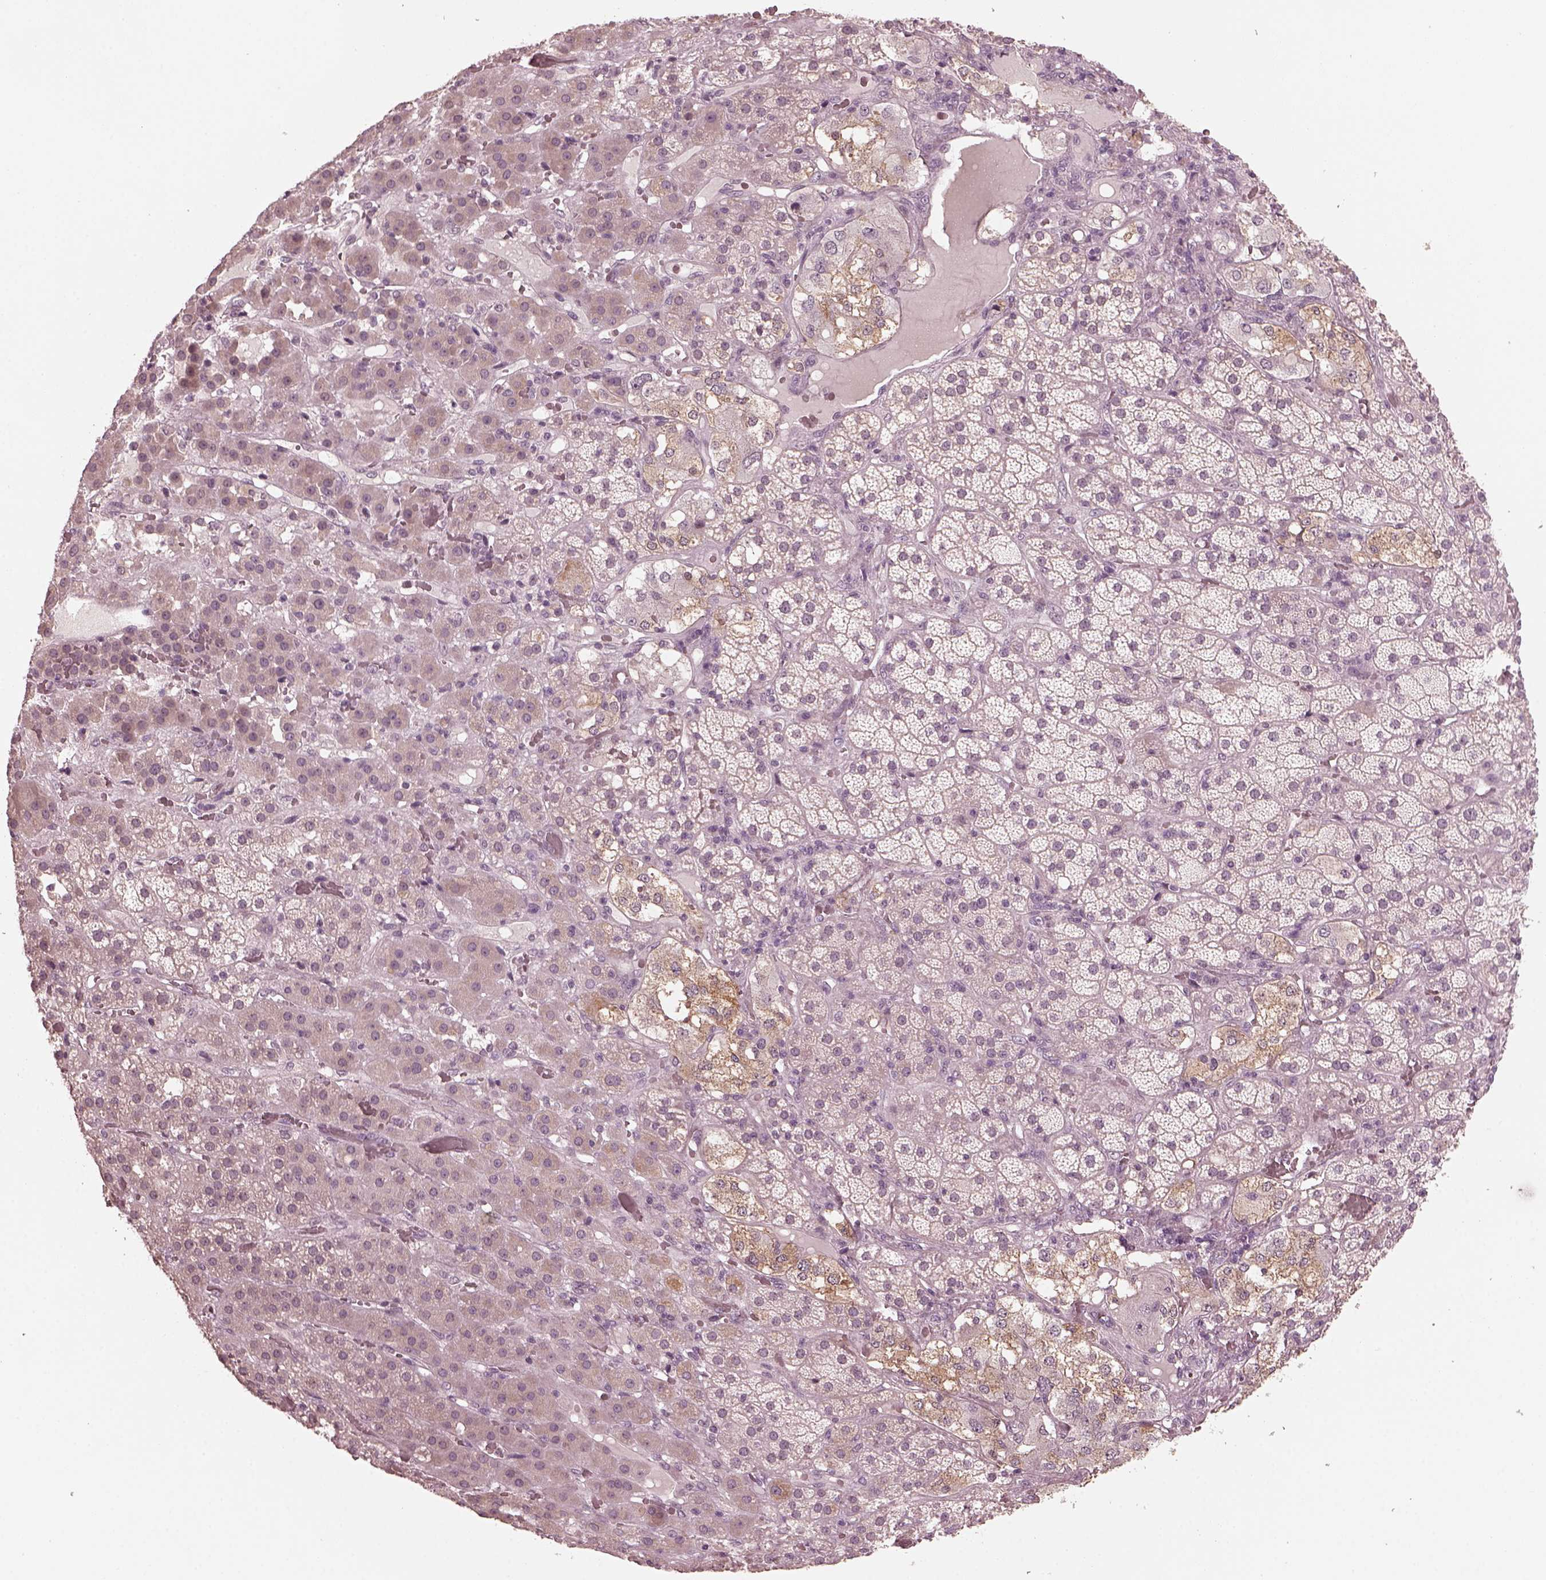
{"staining": {"intensity": "weak", "quantity": "<25%", "location": "cytoplasmic/membranous"}, "tissue": "adrenal gland", "cell_type": "Glandular cells", "image_type": "normal", "snomed": [{"axis": "morphology", "description": "Normal tissue, NOS"}, {"axis": "topography", "description": "Adrenal gland"}], "caption": "Immunohistochemistry (IHC) micrograph of unremarkable human adrenal gland stained for a protein (brown), which demonstrates no staining in glandular cells.", "gene": "RGS7", "patient": {"sex": "male", "age": 57}}